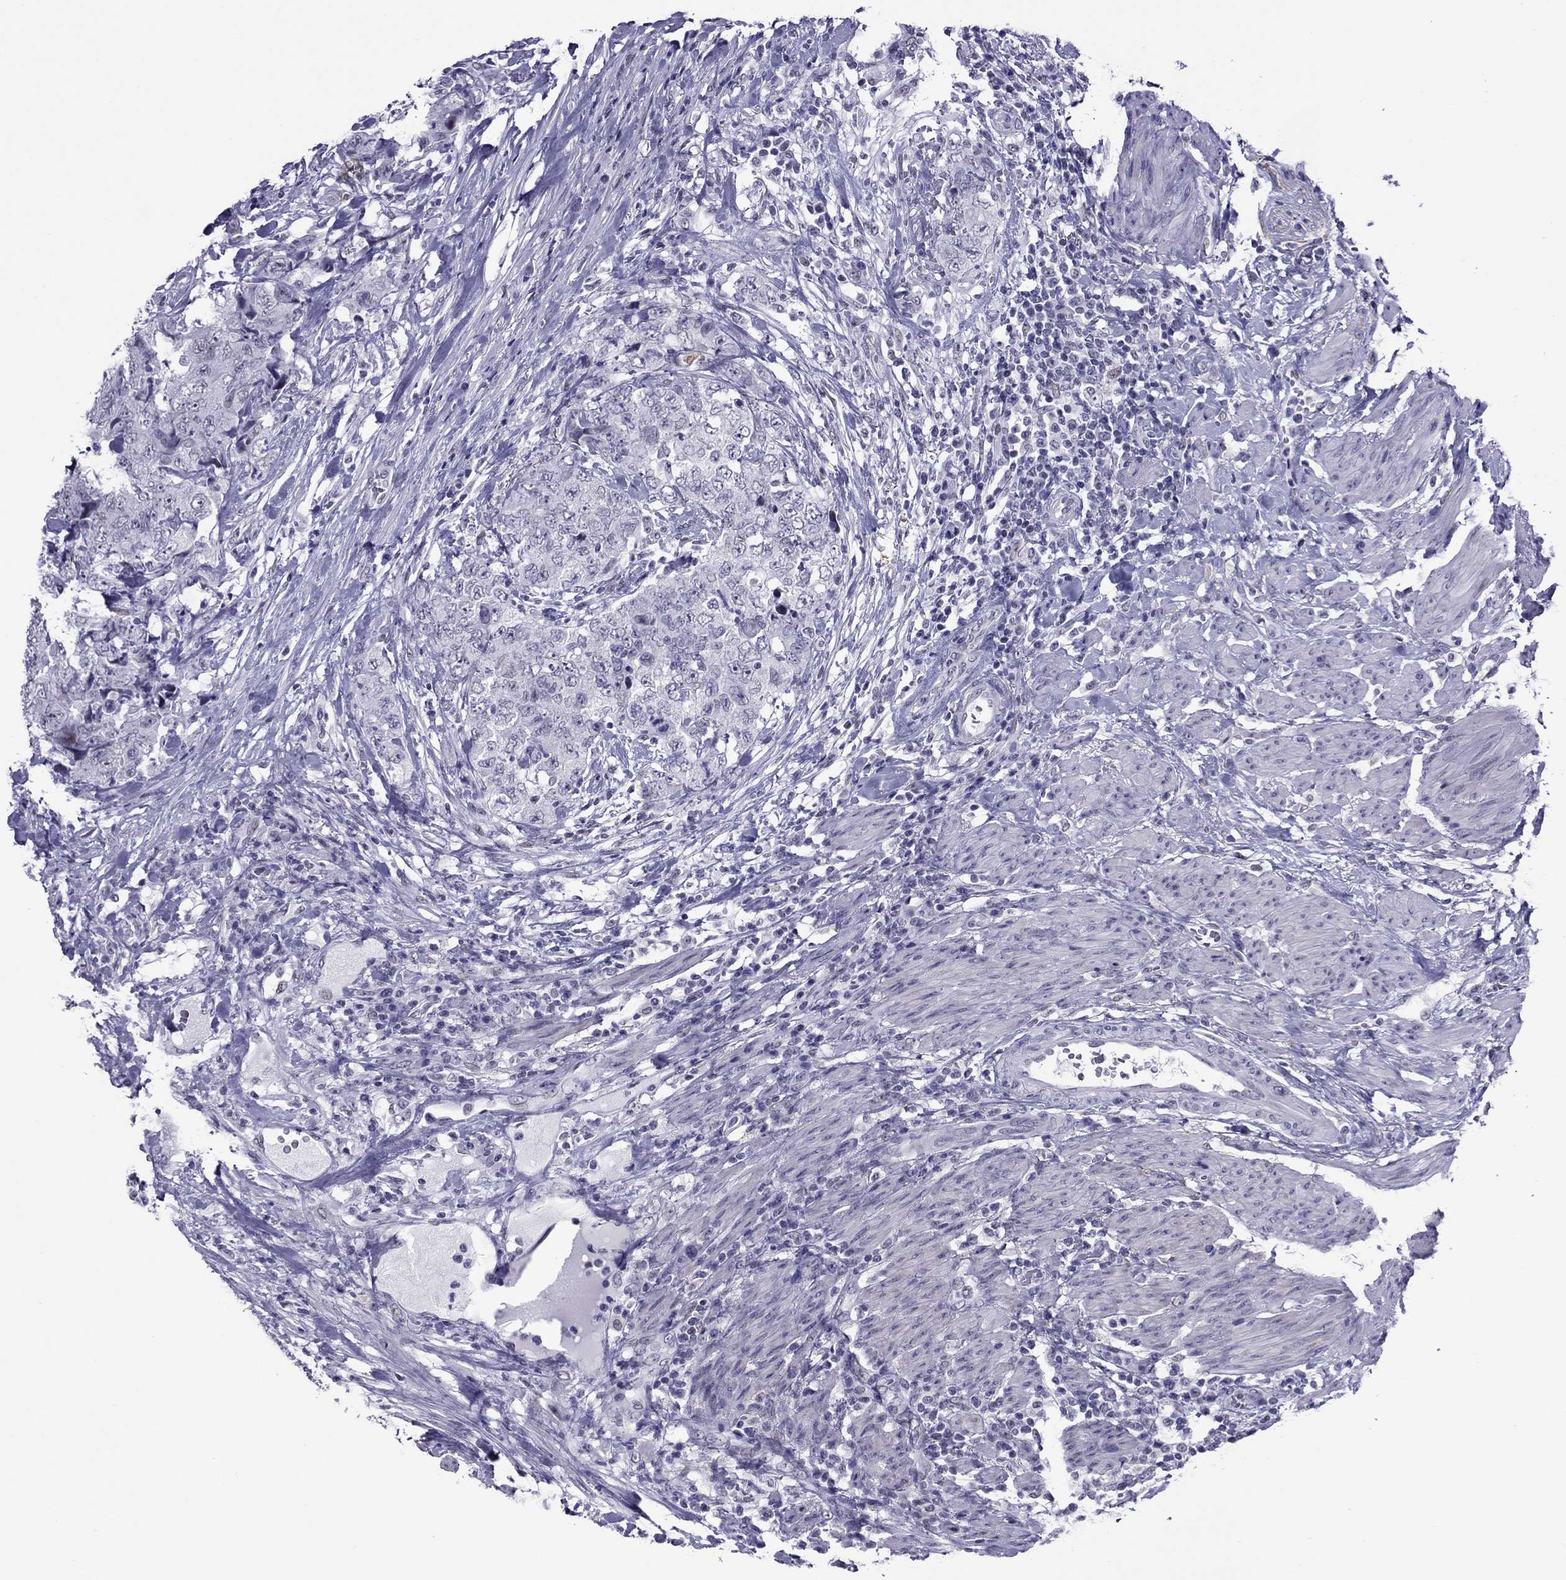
{"staining": {"intensity": "negative", "quantity": "none", "location": "none"}, "tissue": "urothelial cancer", "cell_type": "Tumor cells", "image_type": "cancer", "snomed": [{"axis": "morphology", "description": "Urothelial carcinoma, High grade"}, {"axis": "topography", "description": "Urinary bladder"}], "caption": "This is an immunohistochemistry (IHC) image of urothelial cancer. There is no positivity in tumor cells.", "gene": "ZNF646", "patient": {"sex": "female", "age": 78}}